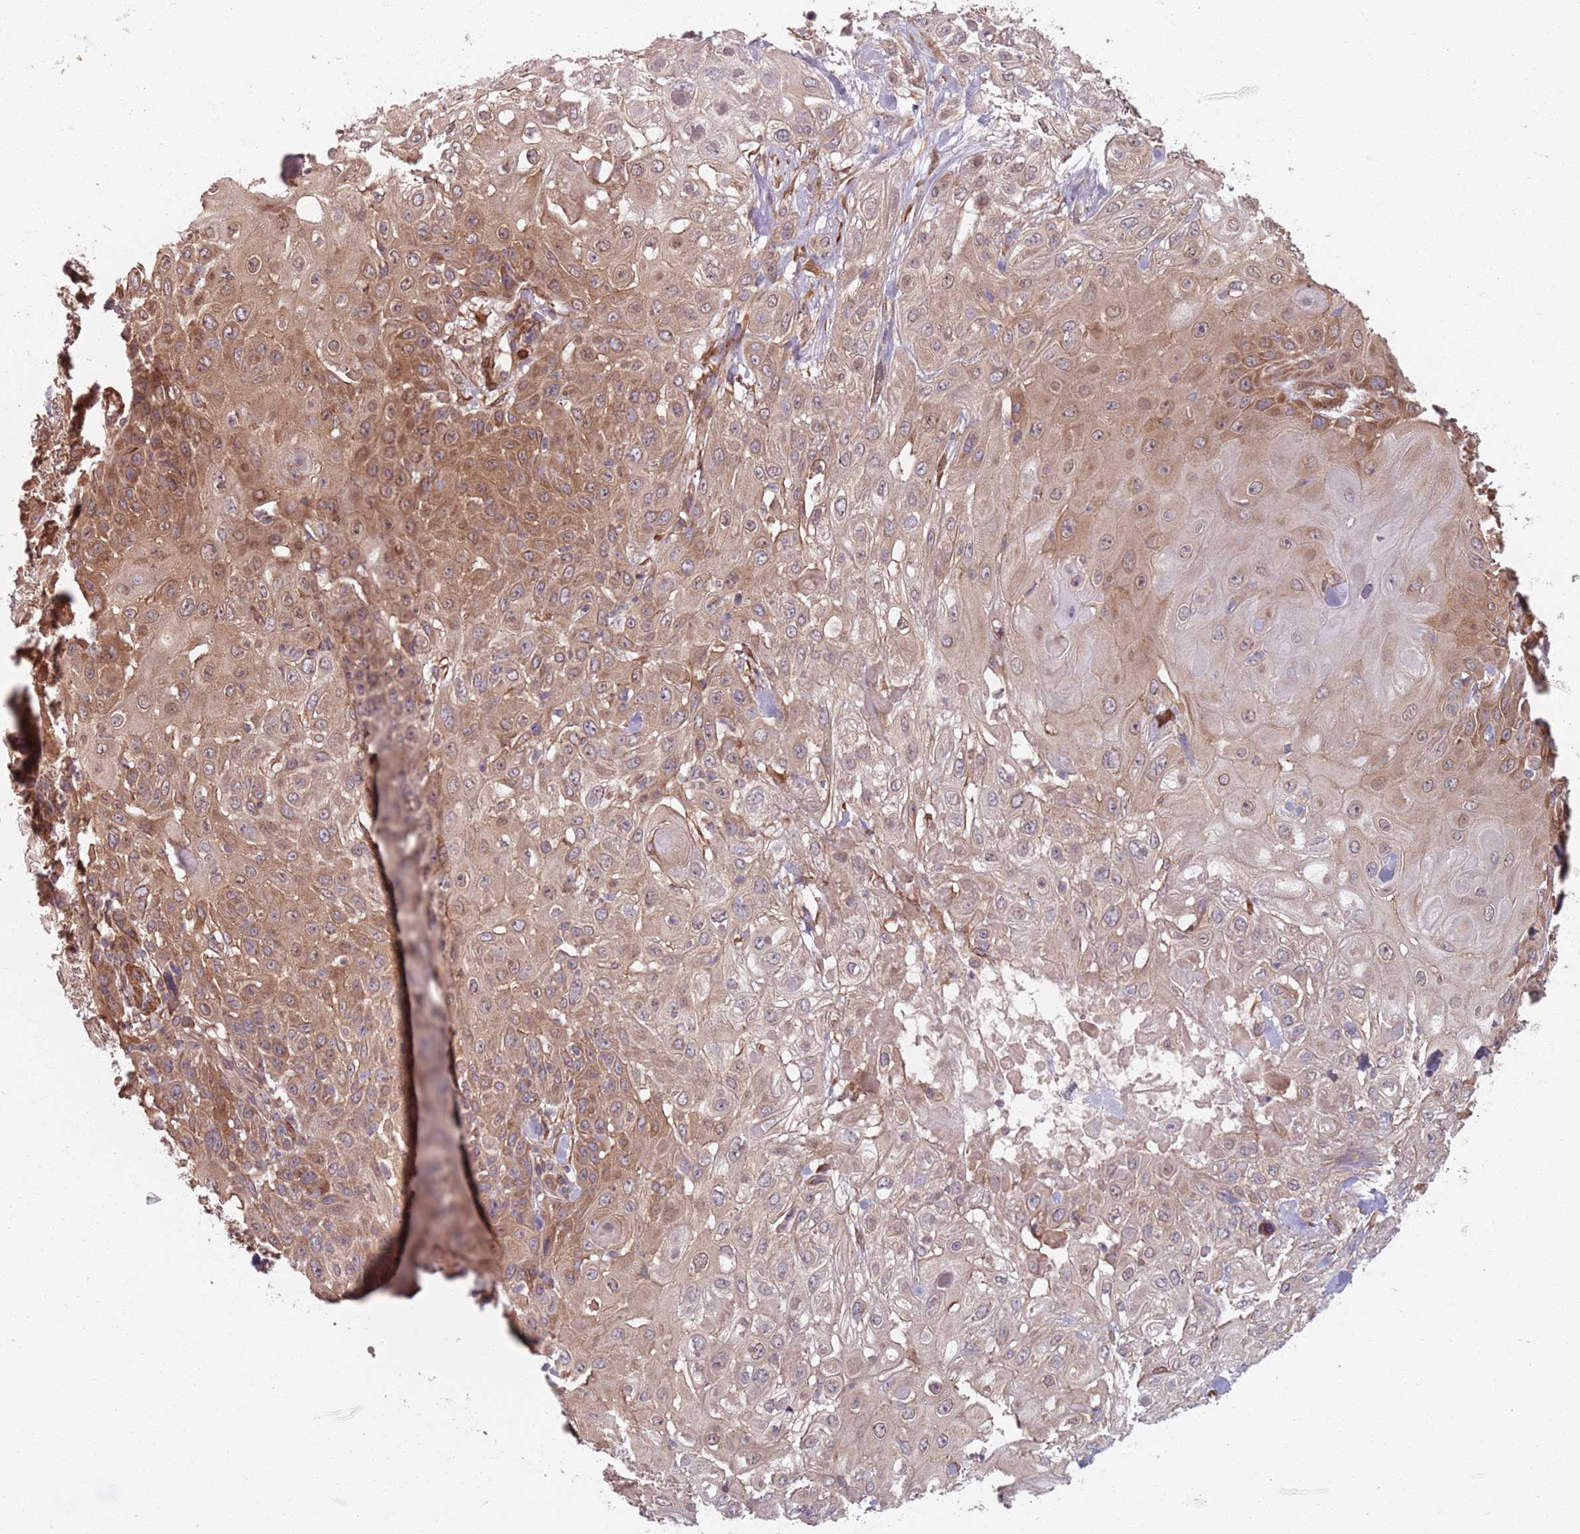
{"staining": {"intensity": "moderate", "quantity": ">75%", "location": "cytoplasmic/membranous"}, "tissue": "skin cancer", "cell_type": "Tumor cells", "image_type": "cancer", "snomed": [{"axis": "morphology", "description": "Normal tissue, NOS"}, {"axis": "morphology", "description": "Squamous cell carcinoma, NOS"}, {"axis": "topography", "description": "Skin"}, {"axis": "topography", "description": "Cartilage tissue"}], "caption": "Skin cancer (squamous cell carcinoma) stained with a protein marker demonstrates moderate staining in tumor cells.", "gene": "NOTCH3", "patient": {"sex": "female", "age": 79}}